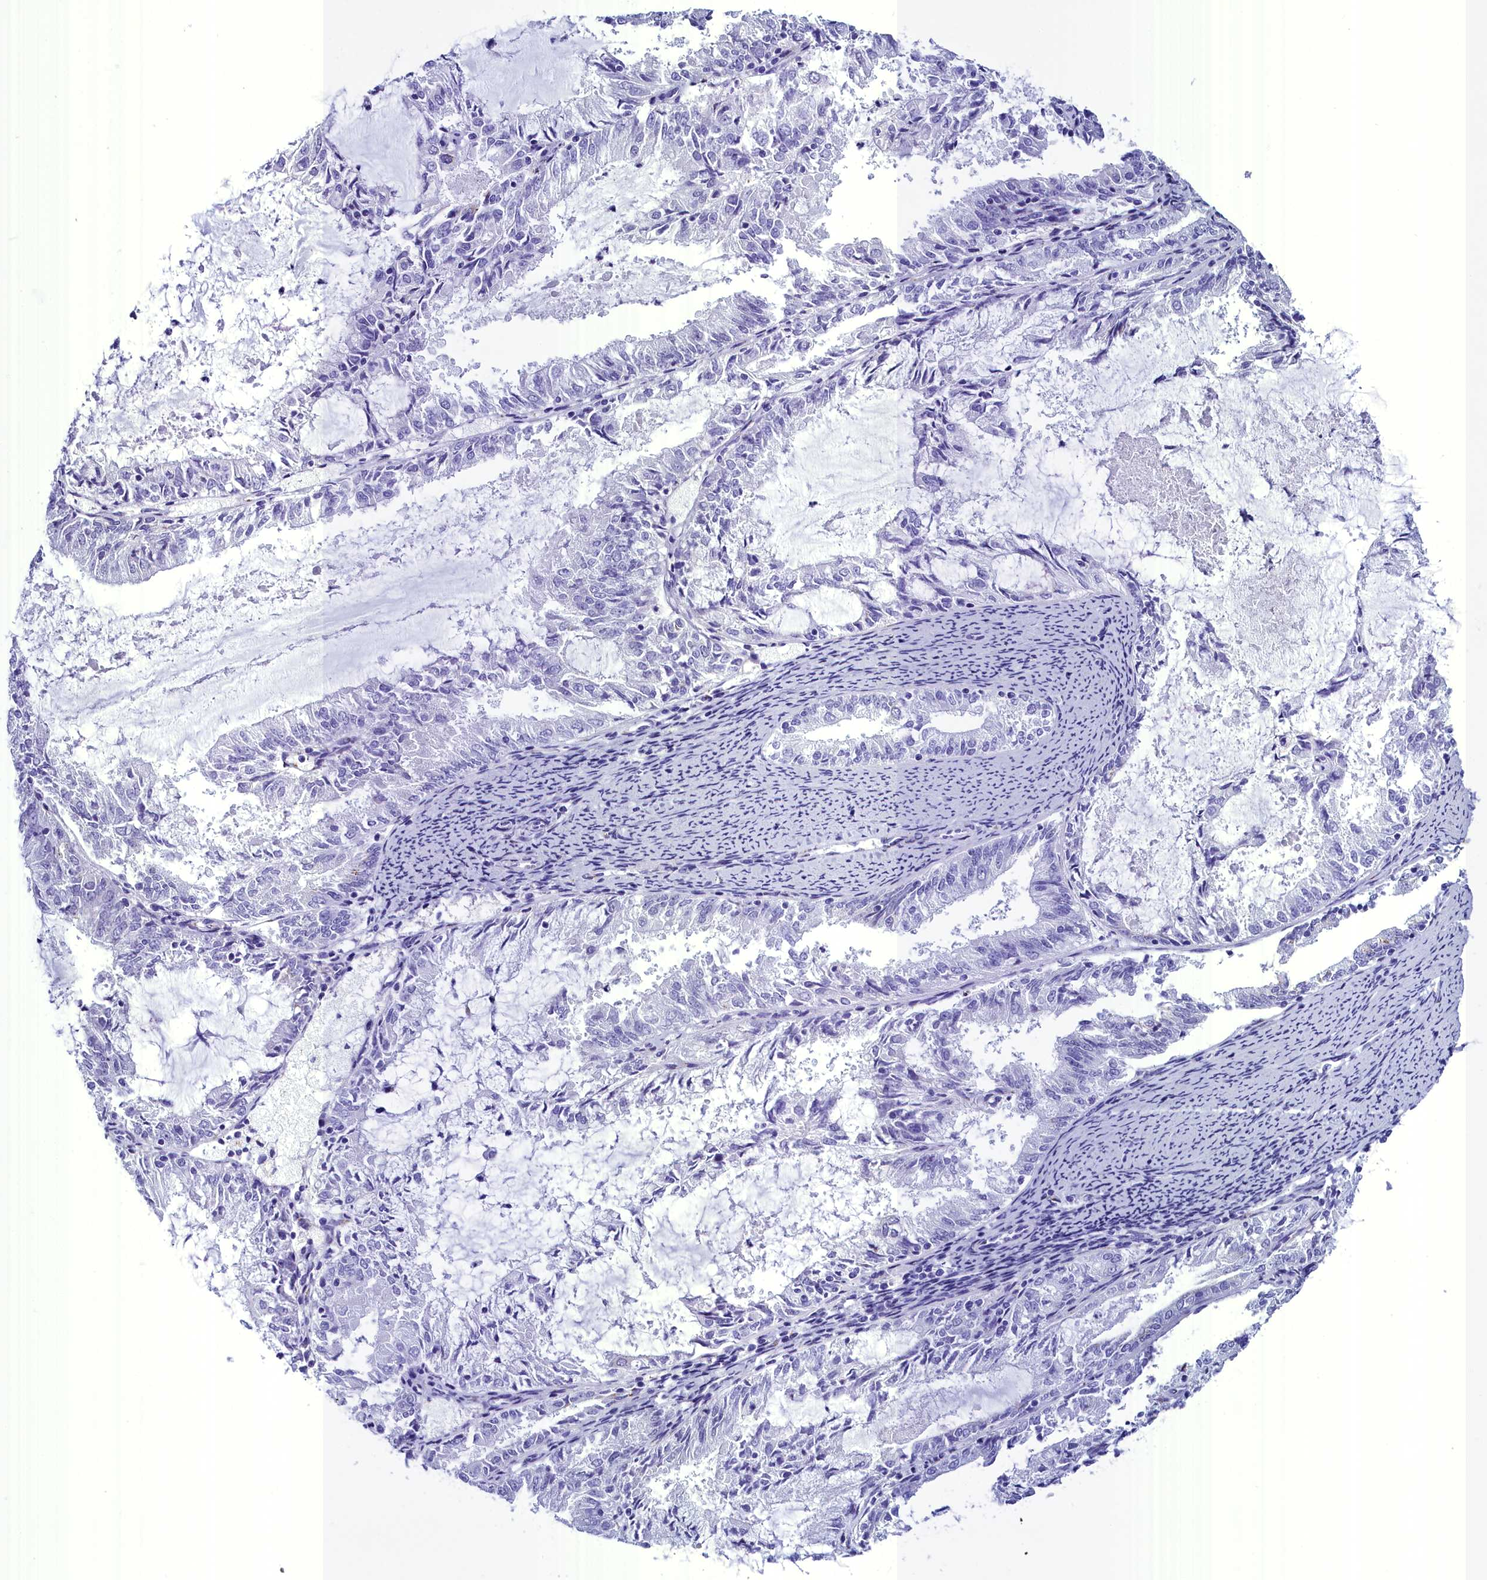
{"staining": {"intensity": "negative", "quantity": "none", "location": "none"}, "tissue": "endometrial cancer", "cell_type": "Tumor cells", "image_type": "cancer", "snomed": [{"axis": "morphology", "description": "Adenocarcinoma, NOS"}, {"axis": "topography", "description": "Endometrium"}], "caption": "DAB immunohistochemical staining of endometrial cancer (adenocarcinoma) exhibits no significant staining in tumor cells.", "gene": "AP3B2", "patient": {"sex": "female", "age": 57}}